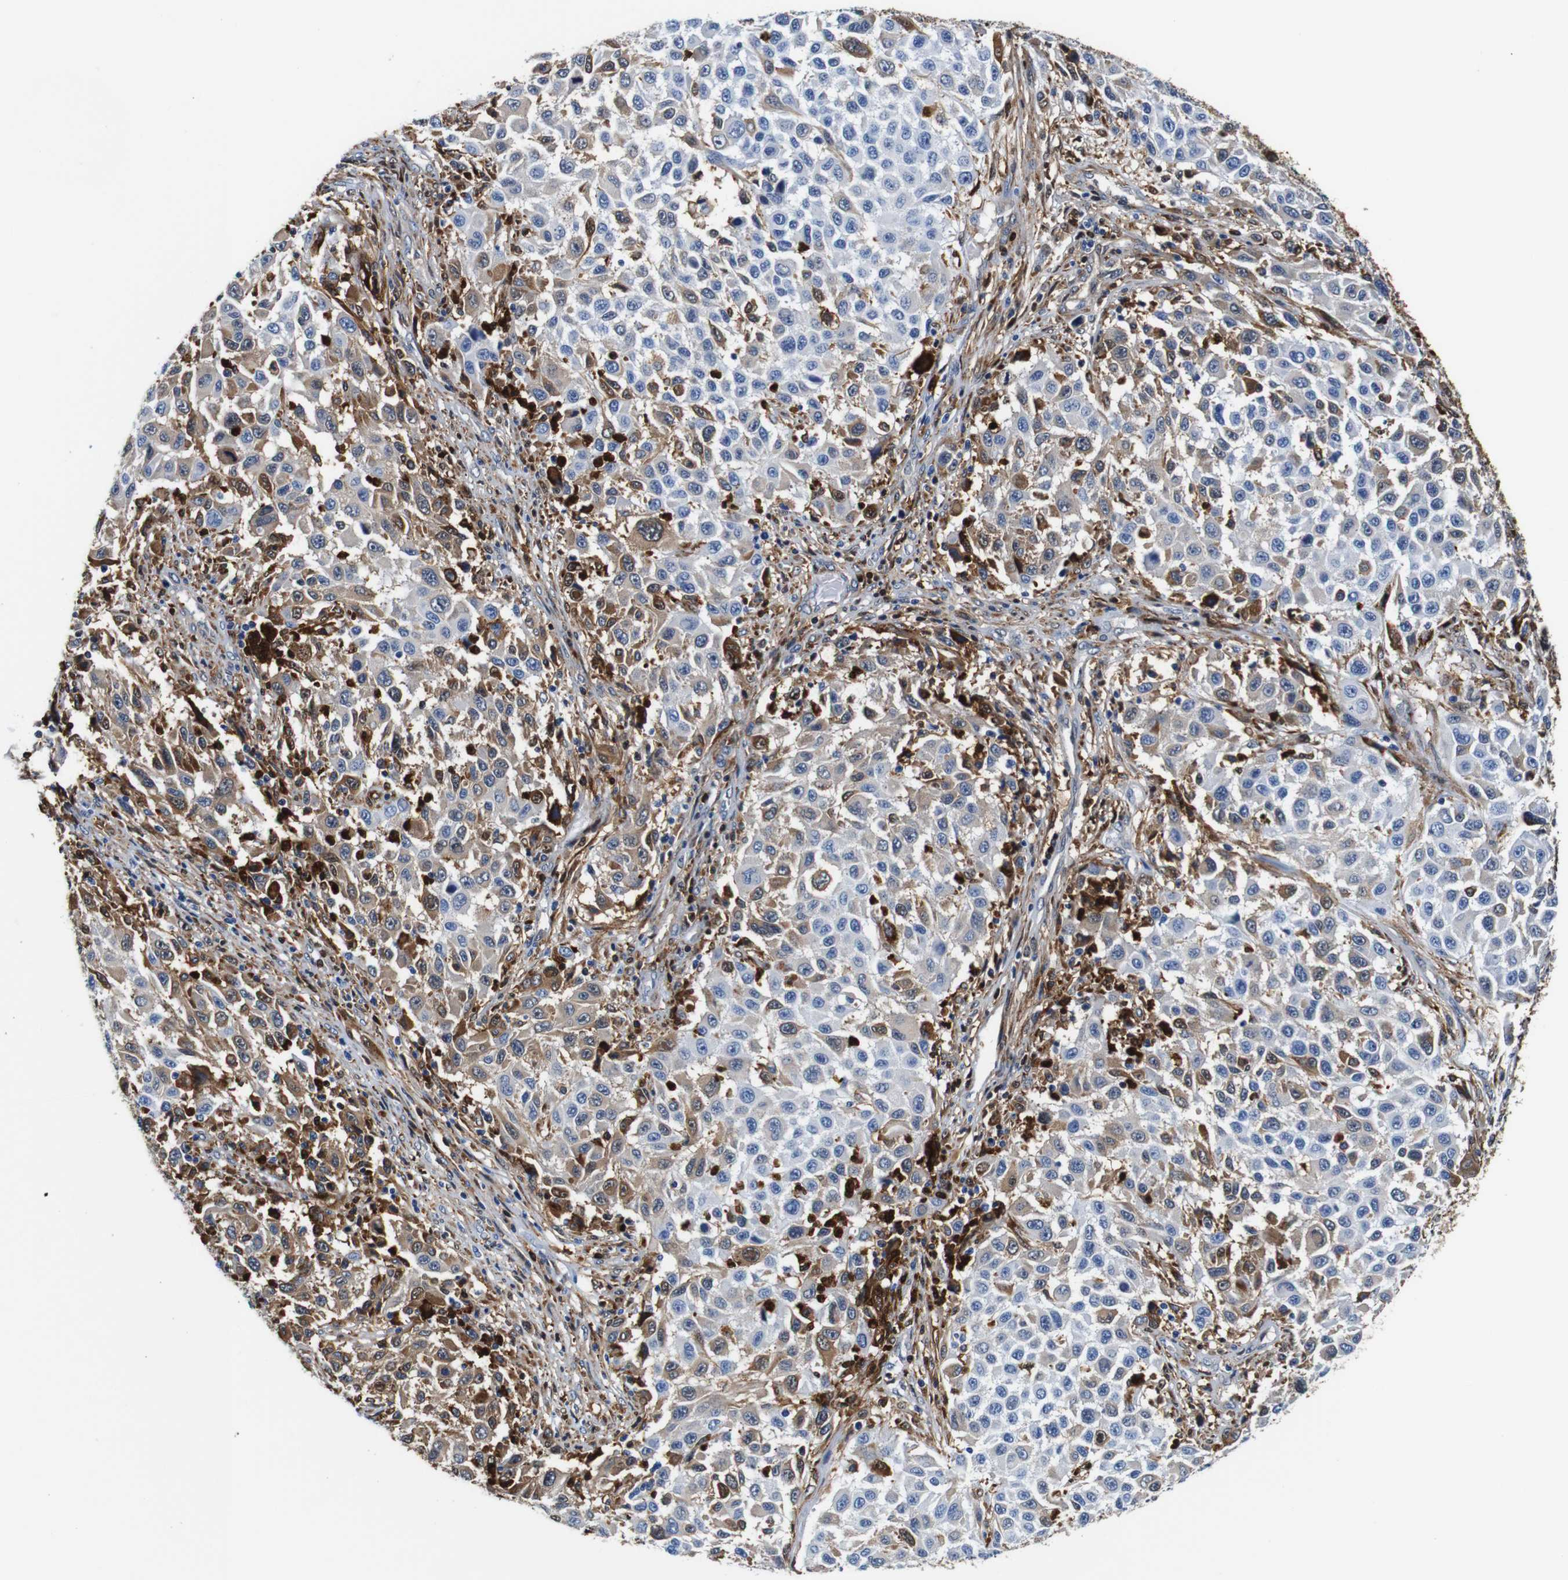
{"staining": {"intensity": "weak", "quantity": "<25%", "location": "cytoplasmic/membranous"}, "tissue": "melanoma", "cell_type": "Tumor cells", "image_type": "cancer", "snomed": [{"axis": "morphology", "description": "Malignant melanoma, Metastatic site"}, {"axis": "topography", "description": "Lymph node"}], "caption": "Tumor cells are negative for brown protein staining in melanoma.", "gene": "ANXA1", "patient": {"sex": "male", "age": 61}}